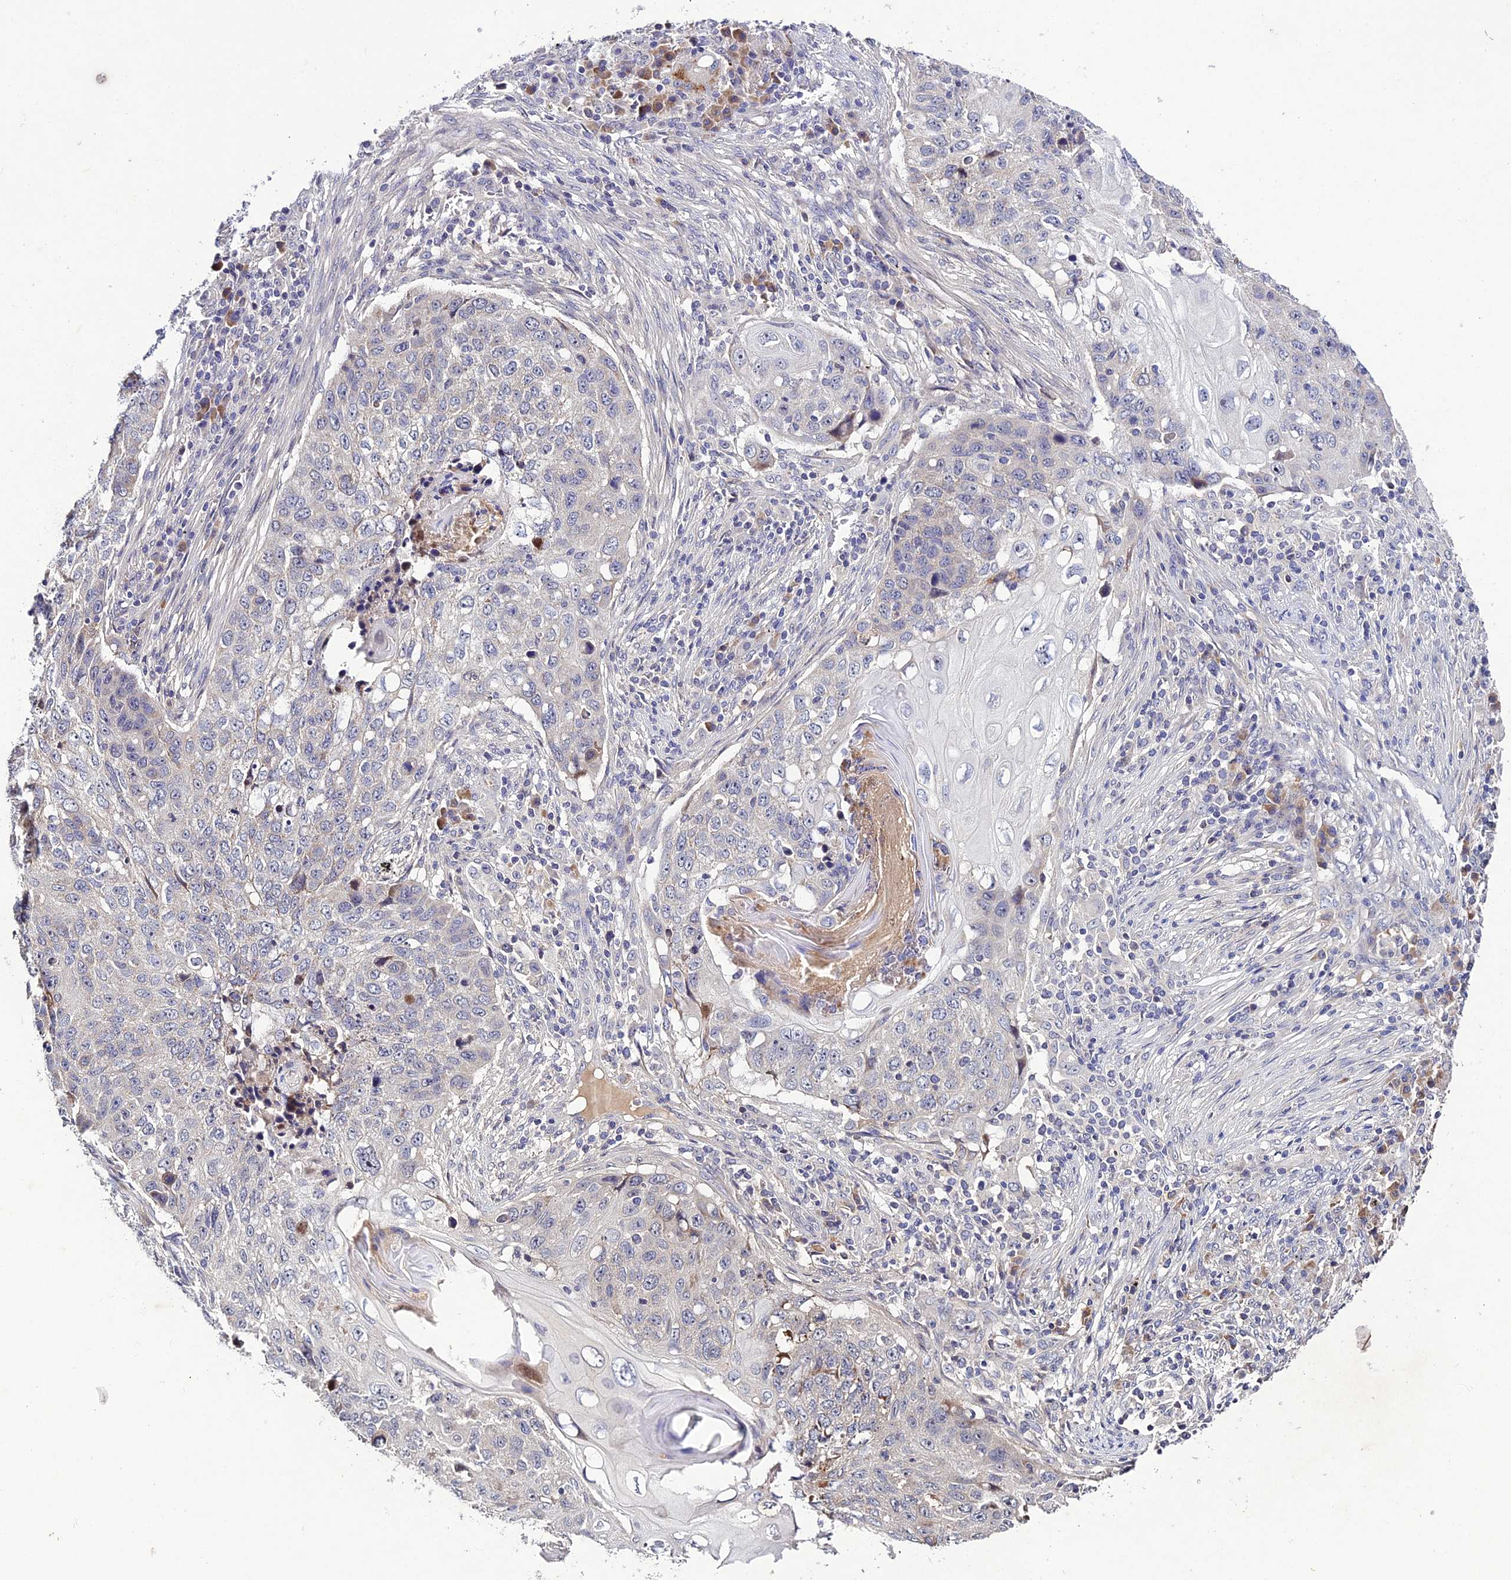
{"staining": {"intensity": "negative", "quantity": "none", "location": "none"}, "tissue": "lung cancer", "cell_type": "Tumor cells", "image_type": "cancer", "snomed": [{"axis": "morphology", "description": "Squamous cell carcinoma, NOS"}, {"axis": "topography", "description": "Lung"}], "caption": "This photomicrograph is of squamous cell carcinoma (lung) stained with IHC to label a protein in brown with the nuclei are counter-stained blue. There is no positivity in tumor cells. Nuclei are stained in blue.", "gene": "CHST5", "patient": {"sex": "female", "age": 63}}